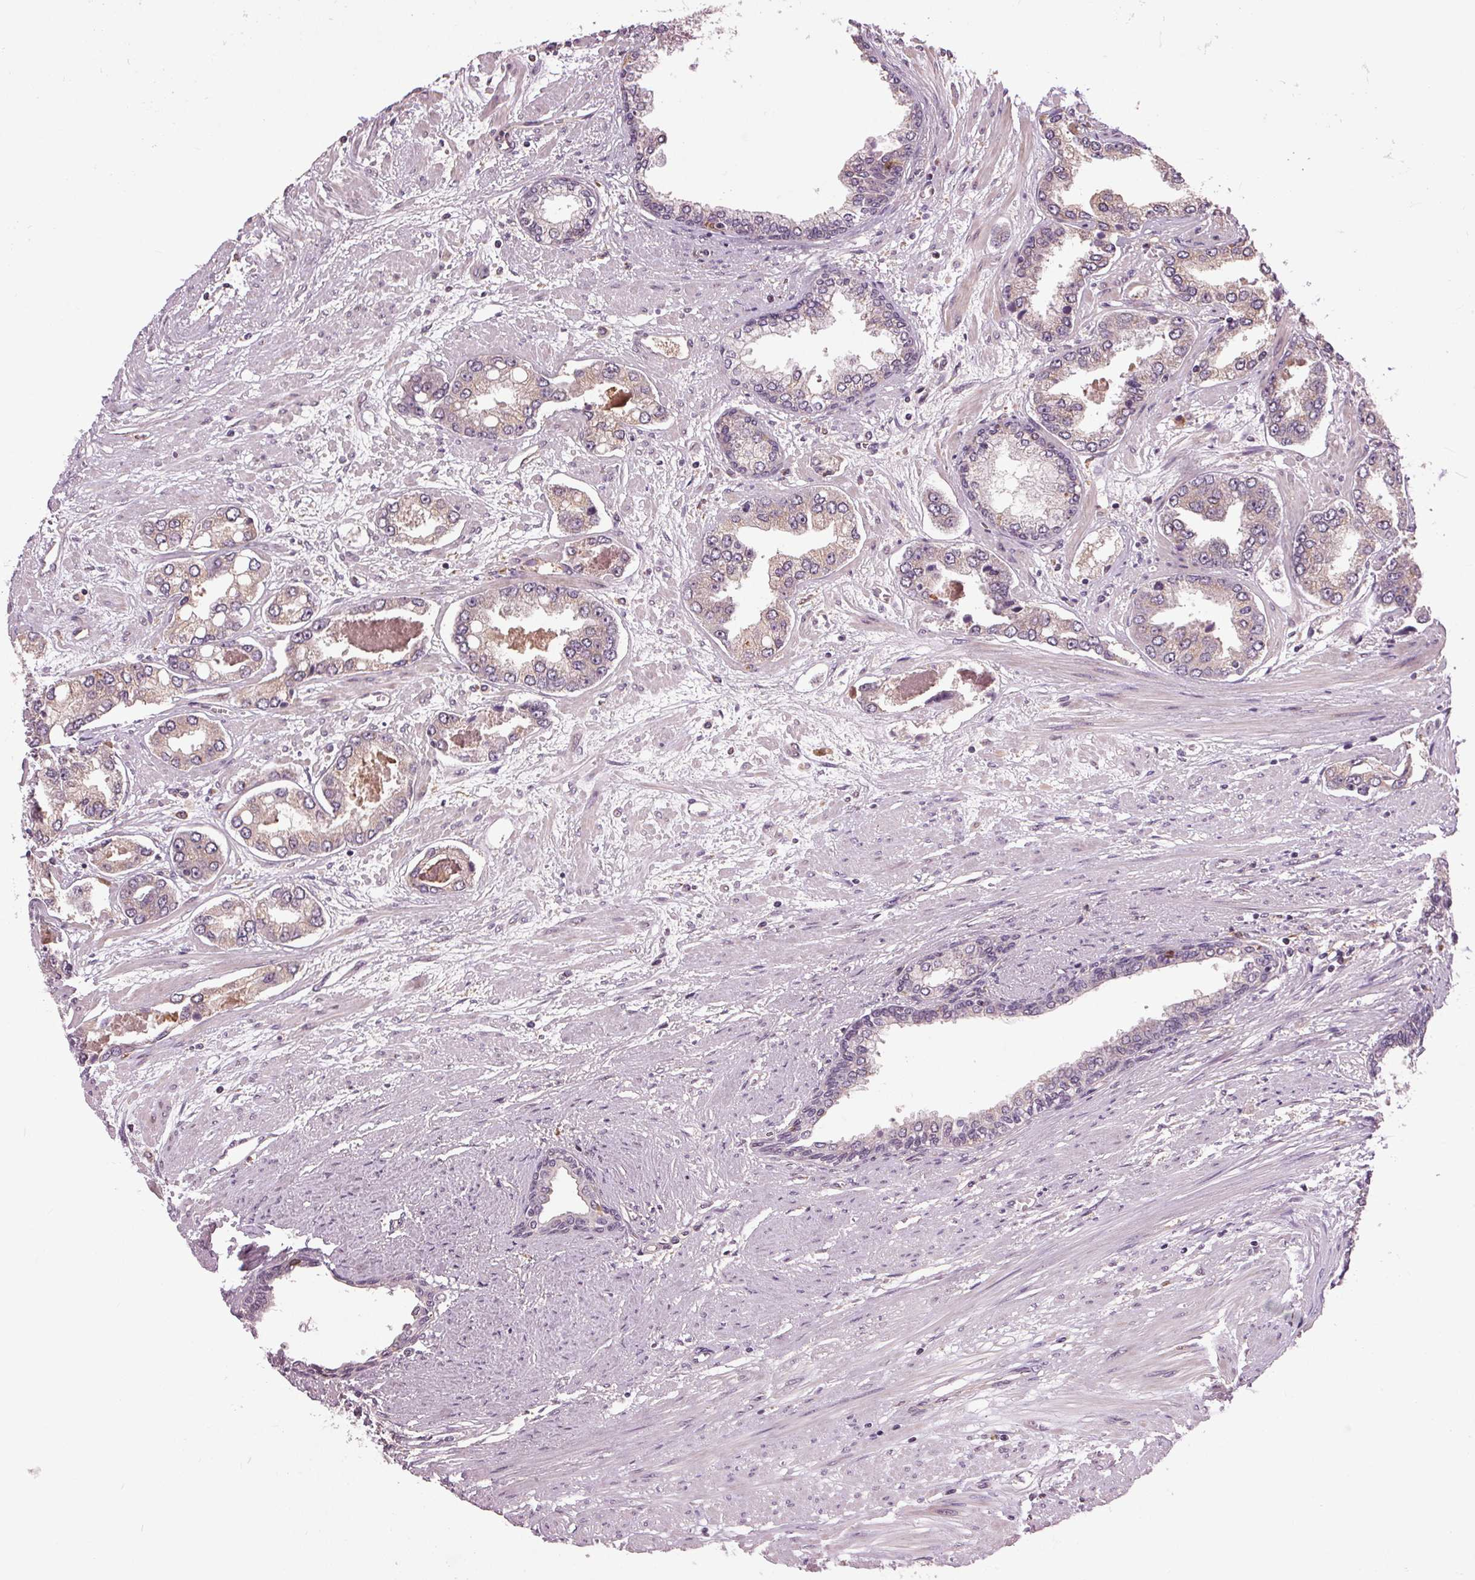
{"staining": {"intensity": "moderate", "quantity": "25%-75%", "location": "cytoplasmic/membranous"}, "tissue": "prostate cancer", "cell_type": "Tumor cells", "image_type": "cancer", "snomed": [{"axis": "morphology", "description": "Adenocarcinoma, Low grade"}, {"axis": "topography", "description": "Prostate"}], "caption": "A high-resolution histopathology image shows IHC staining of low-grade adenocarcinoma (prostate), which reveals moderate cytoplasmic/membranous positivity in approximately 25%-75% of tumor cells.", "gene": "BSDC1", "patient": {"sex": "male", "age": 60}}